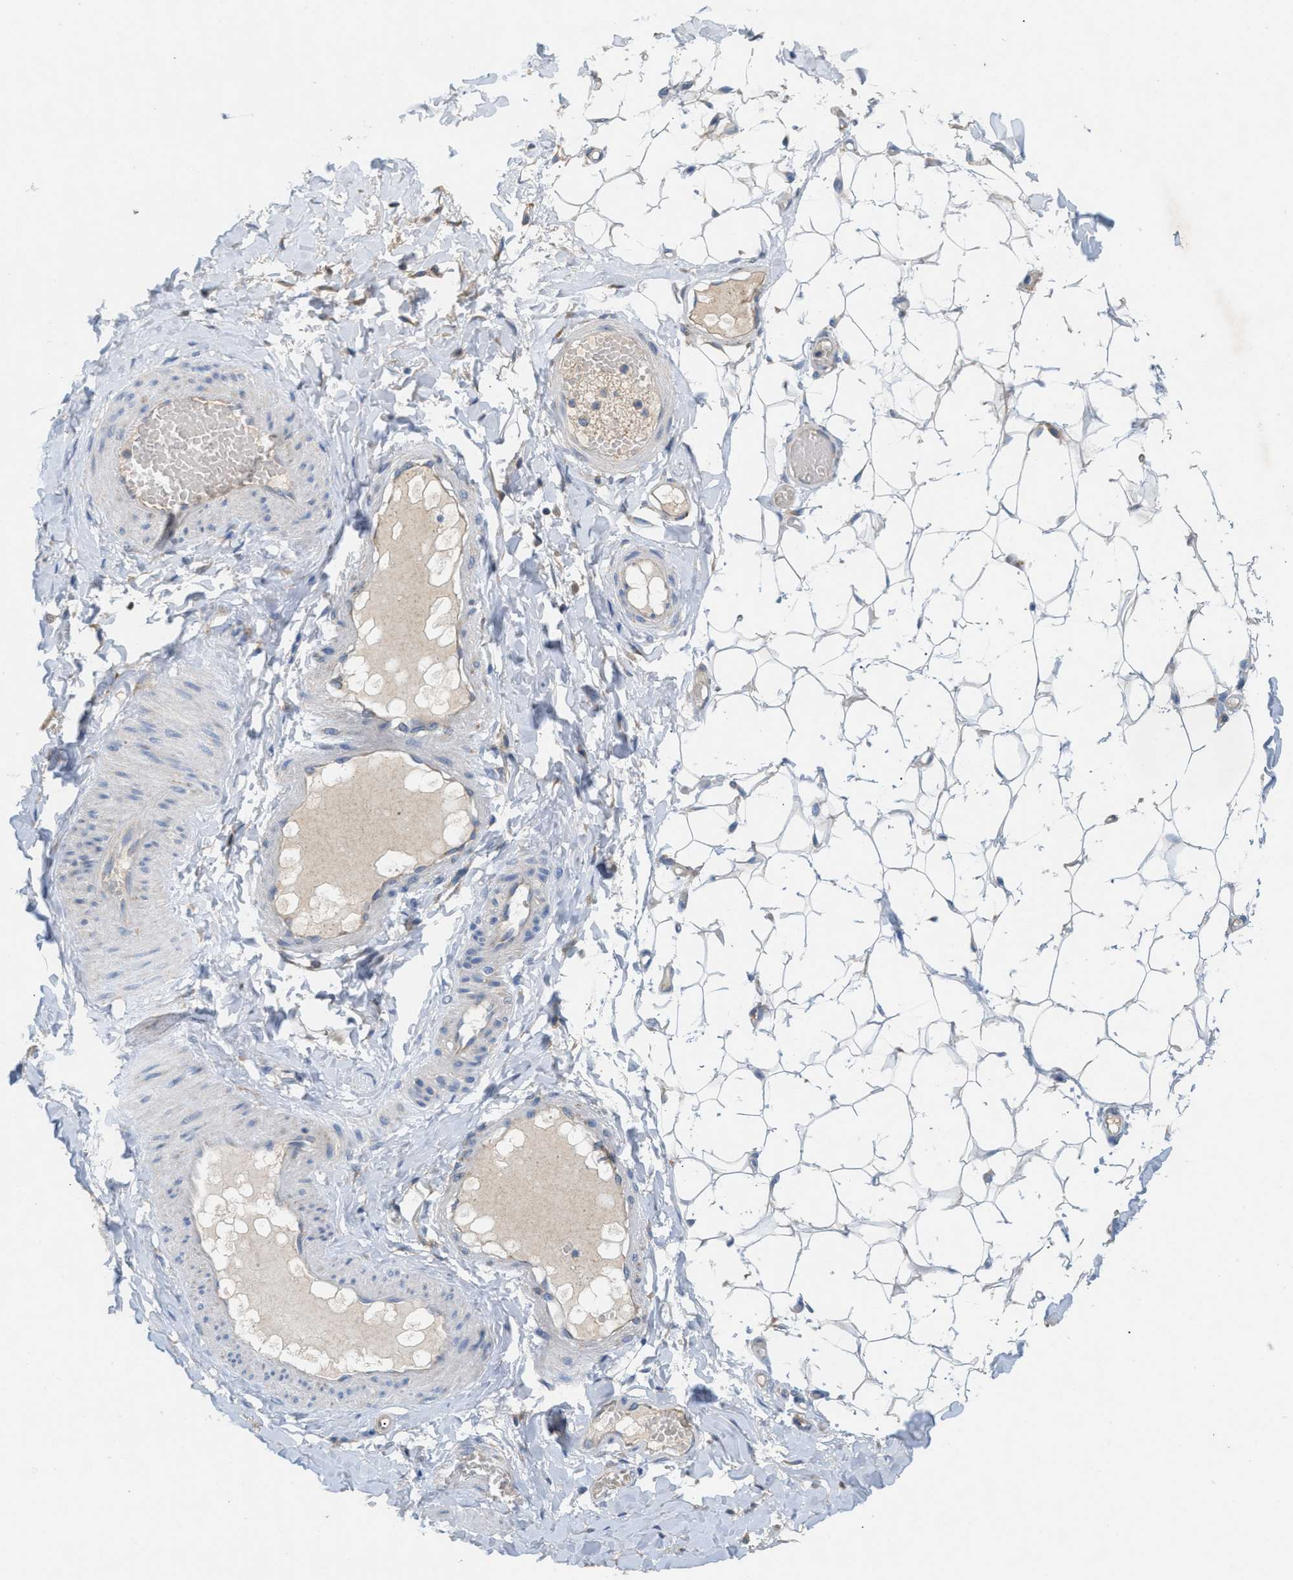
{"staining": {"intensity": "negative", "quantity": "none", "location": "none"}, "tissue": "adipose tissue", "cell_type": "Adipocytes", "image_type": "normal", "snomed": [{"axis": "morphology", "description": "Normal tissue, NOS"}, {"axis": "topography", "description": "Adipose tissue"}, {"axis": "topography", "description": "Vascular tissue"}, {"axis": "topography", "description": "Peripheral nerve tissue"}], "caption": "DAB (3,3'-diaminobenzidine) immunohistochemical staining of normal human adipose tissue reveals no significant positivity in adipocytes.", "gene": "DYNC2I1", "patient": {"sex": "male", "age": 25}}